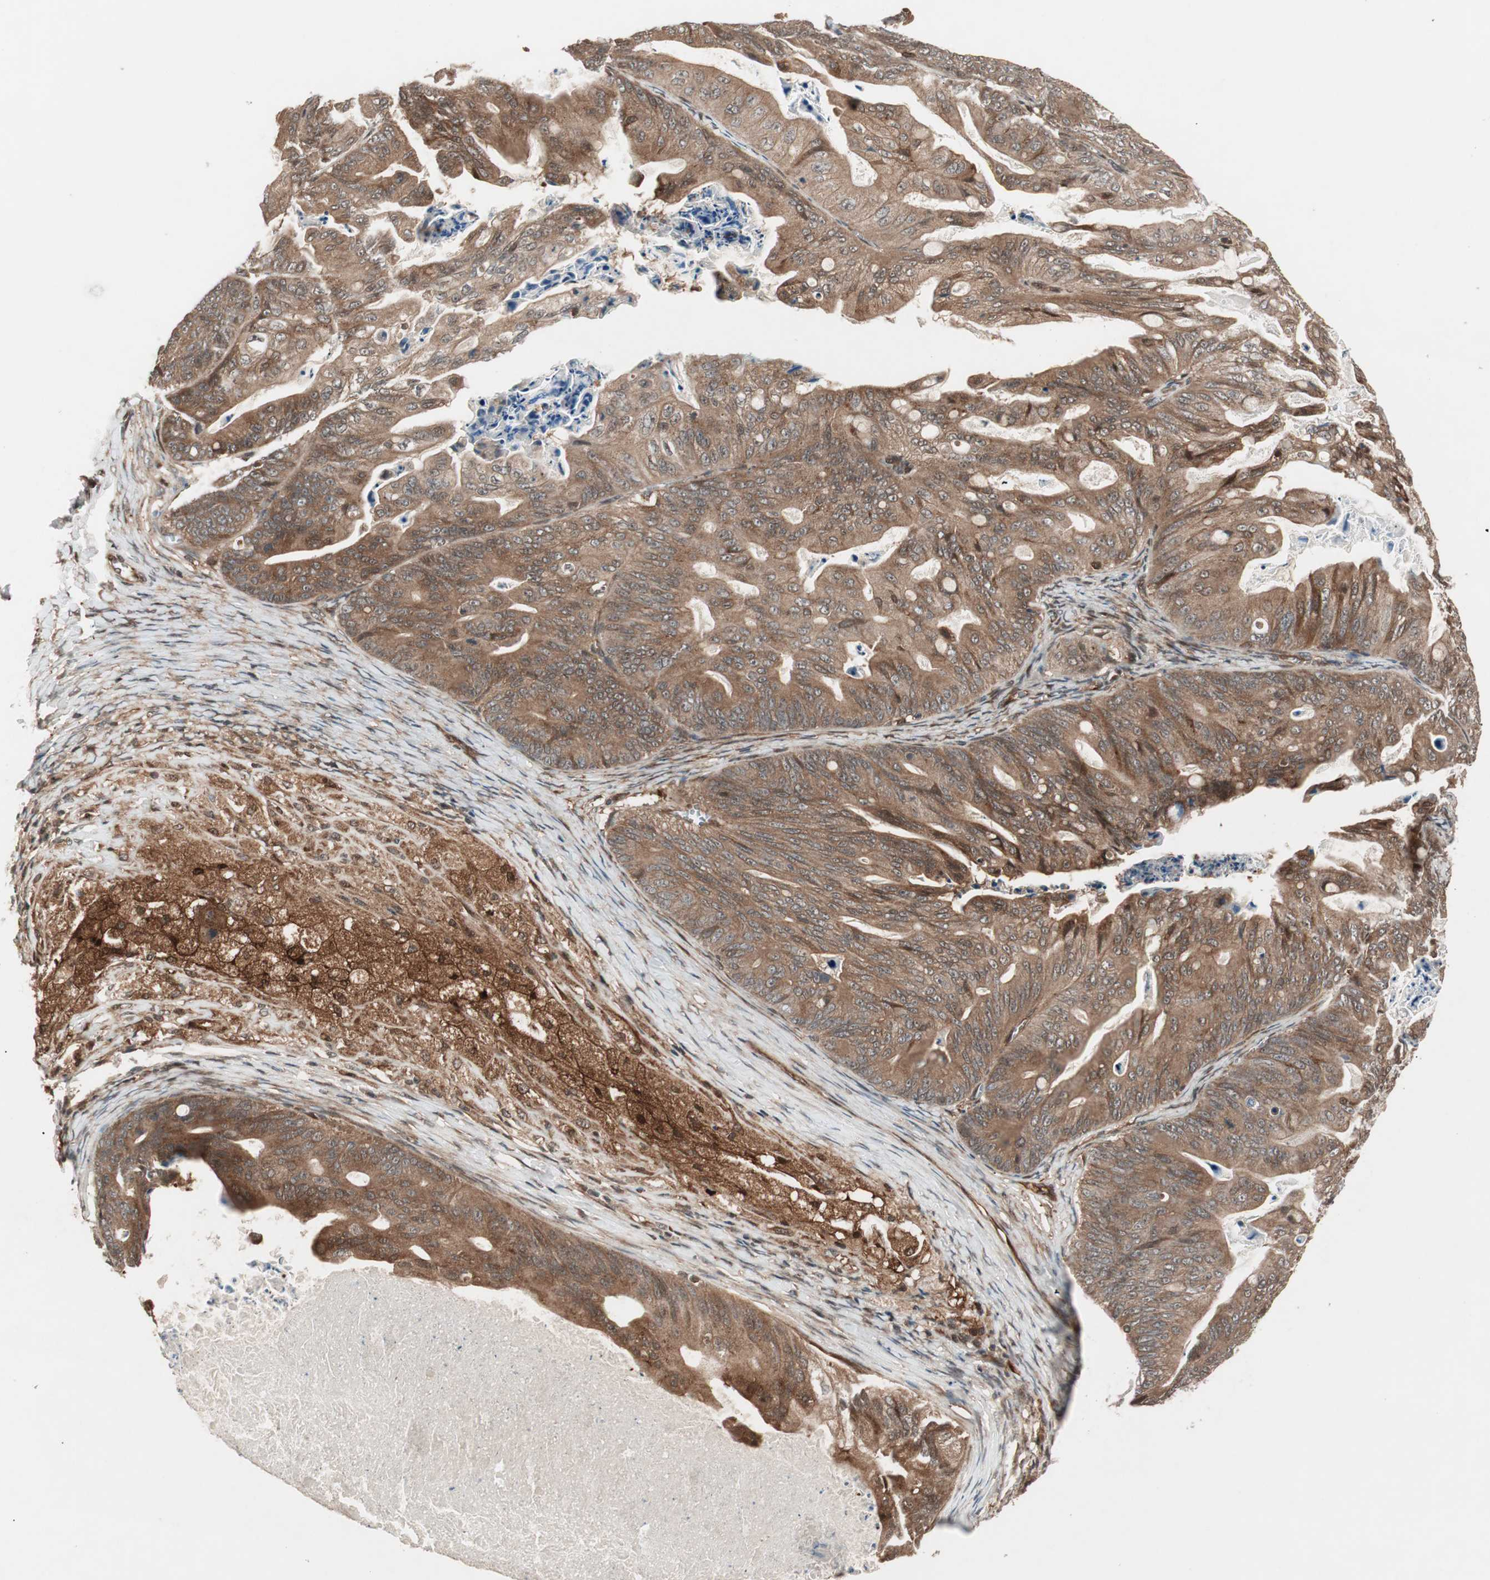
{"staining": {"intensity": "moderate", "quantity": ">75%", "location": "cytoplasmic/membranous"}, "tissue": "ovarian cancer", "cell_type": "Tumor cells", "image_type": "cancer", "snomed": [{"axis": "morphology", "description": "Cystadenocarcinoma, mucinous, NOS"}, {"axis": "topography", "description": "Ovary"}], "caption": "A photomicrograph of mucinous cystadenocarcinoma (ovarian) stained for a protein demonstrates moderate cytoplasmic/membranous brown staining in tumor cells.", "gene": "PRKG2", "patient": {"sex": "female", "age": 36}}